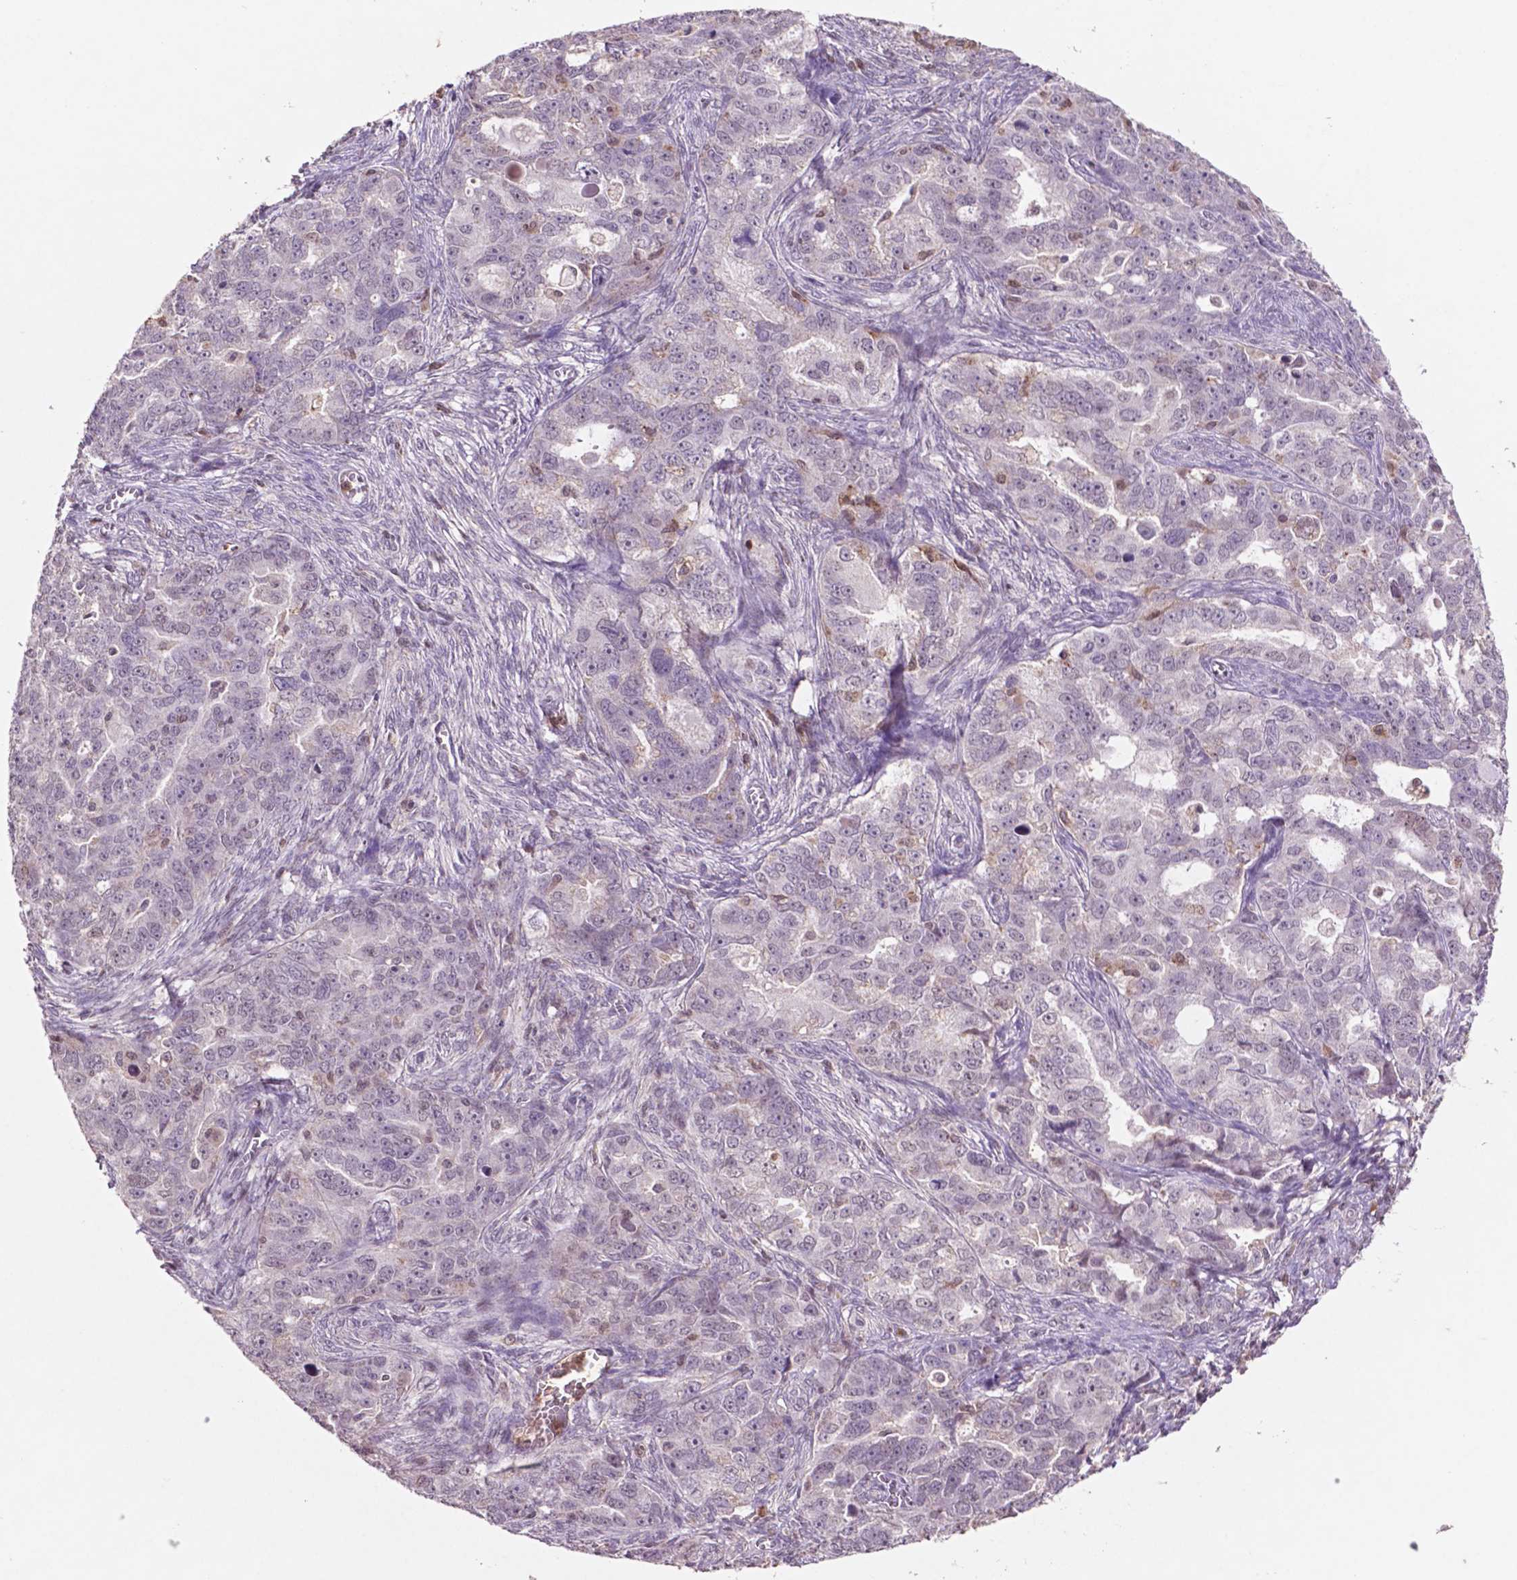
{"staining": {"intensity": "negative", "quantity": "none", "location": "none"}, "tissue": "ovarian cancer", "cell_type": "Tumor cells", "image_type": "cancer", "snomed": [{"axis": "morphology", "description": "Cystadenocarcinoma, serous, NOS"}, {"axis": "topography", "description": "Ovary"}], "caption": "Ovarian cancer (serous cystadenocarcinoma) was stained to show a protein in brown. There is no significant staining in tumor cells.", "gene": "GLRX", "patient": {"sex": "female", "age": 51}}